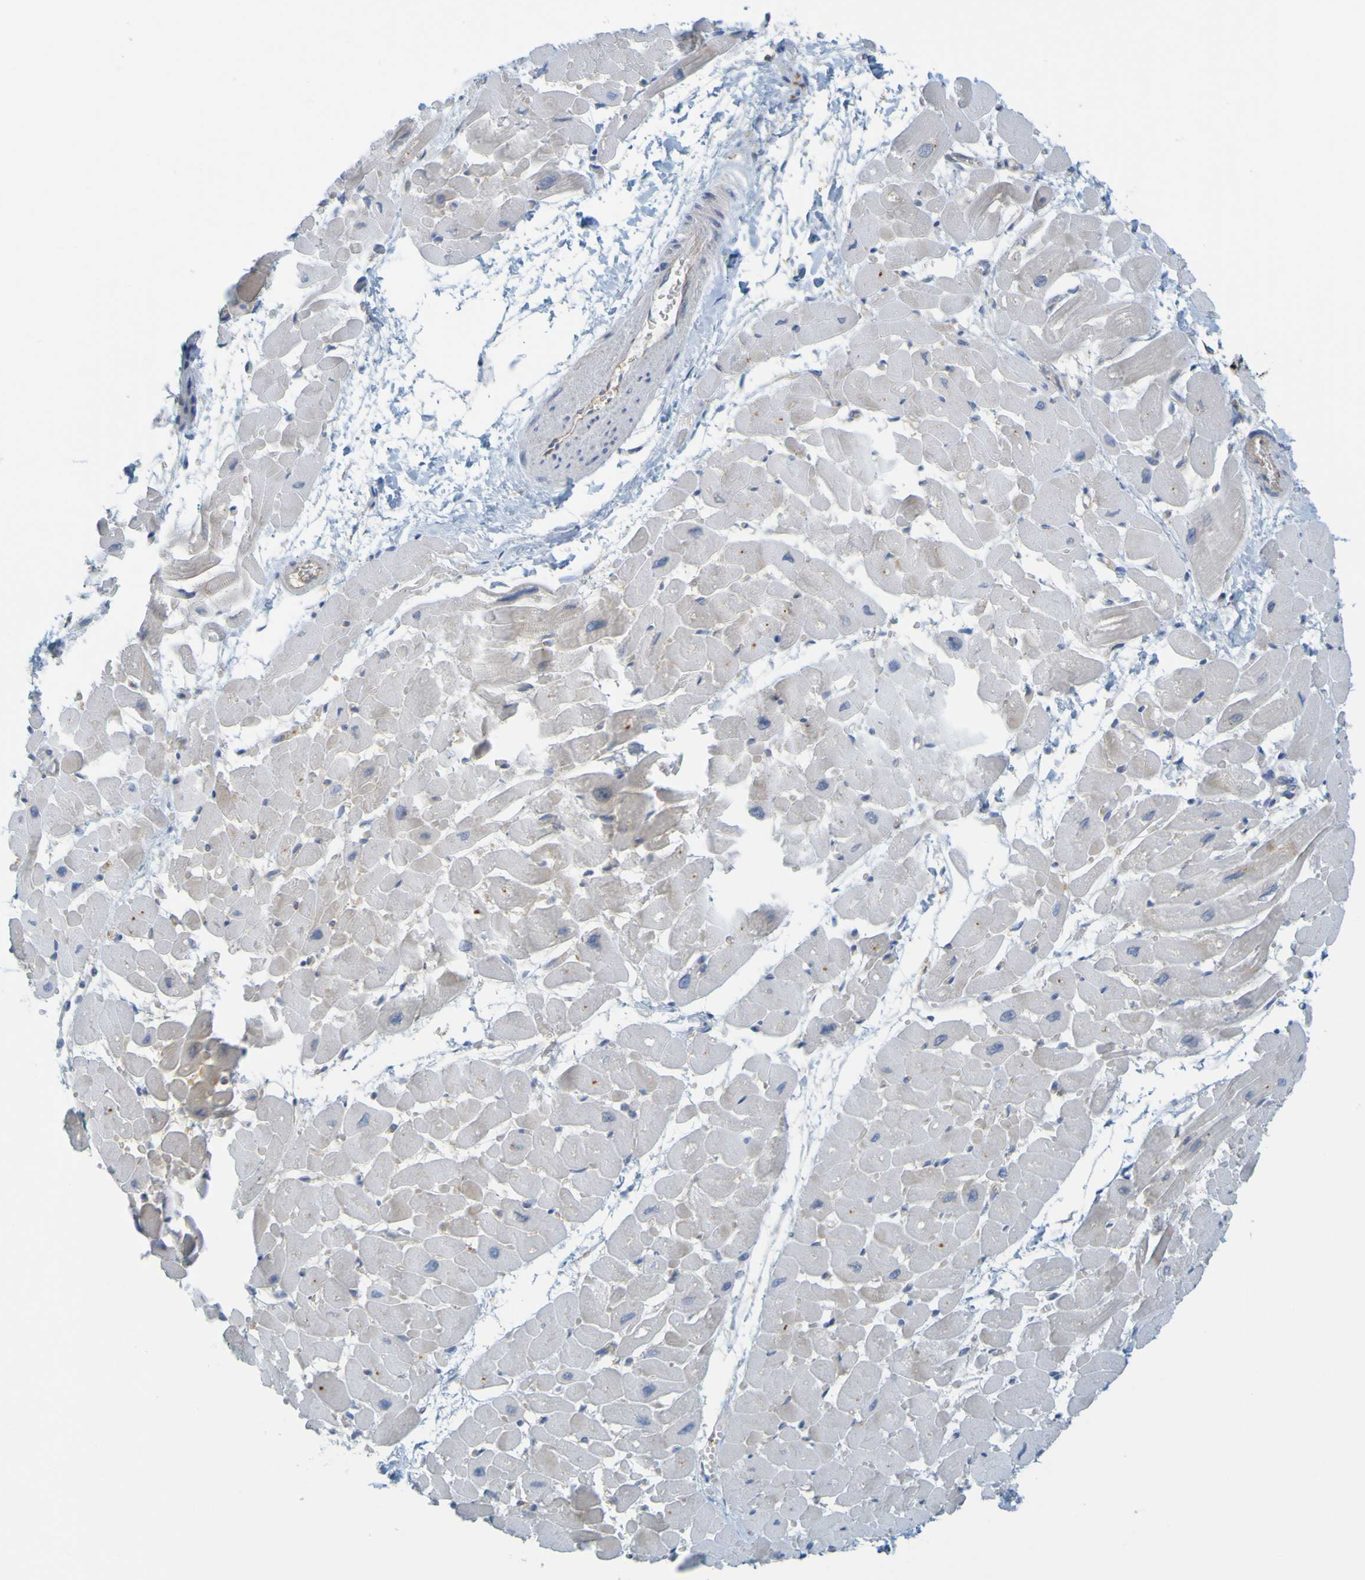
{"staining": {"intensity": "negative", "quantity": "none", "location": "none"}, "tissue": "heart muscle", "cell_type": "Cardiomyocytes", "image_type": "normal", "snomed": [{"axis": "morphology", "description": "Normal tissue, NOS"}, {"axis": "topography", "description": "Heart"}], "caption": "Immunohistochemistry (IHC) histopathology image of benign heart muscle: heart muscle stained with DAB exhibits no significant protein staining in cardiomyocytes.", "gene": "APPL1", "patient": {"sex": "male", "age": 45}}